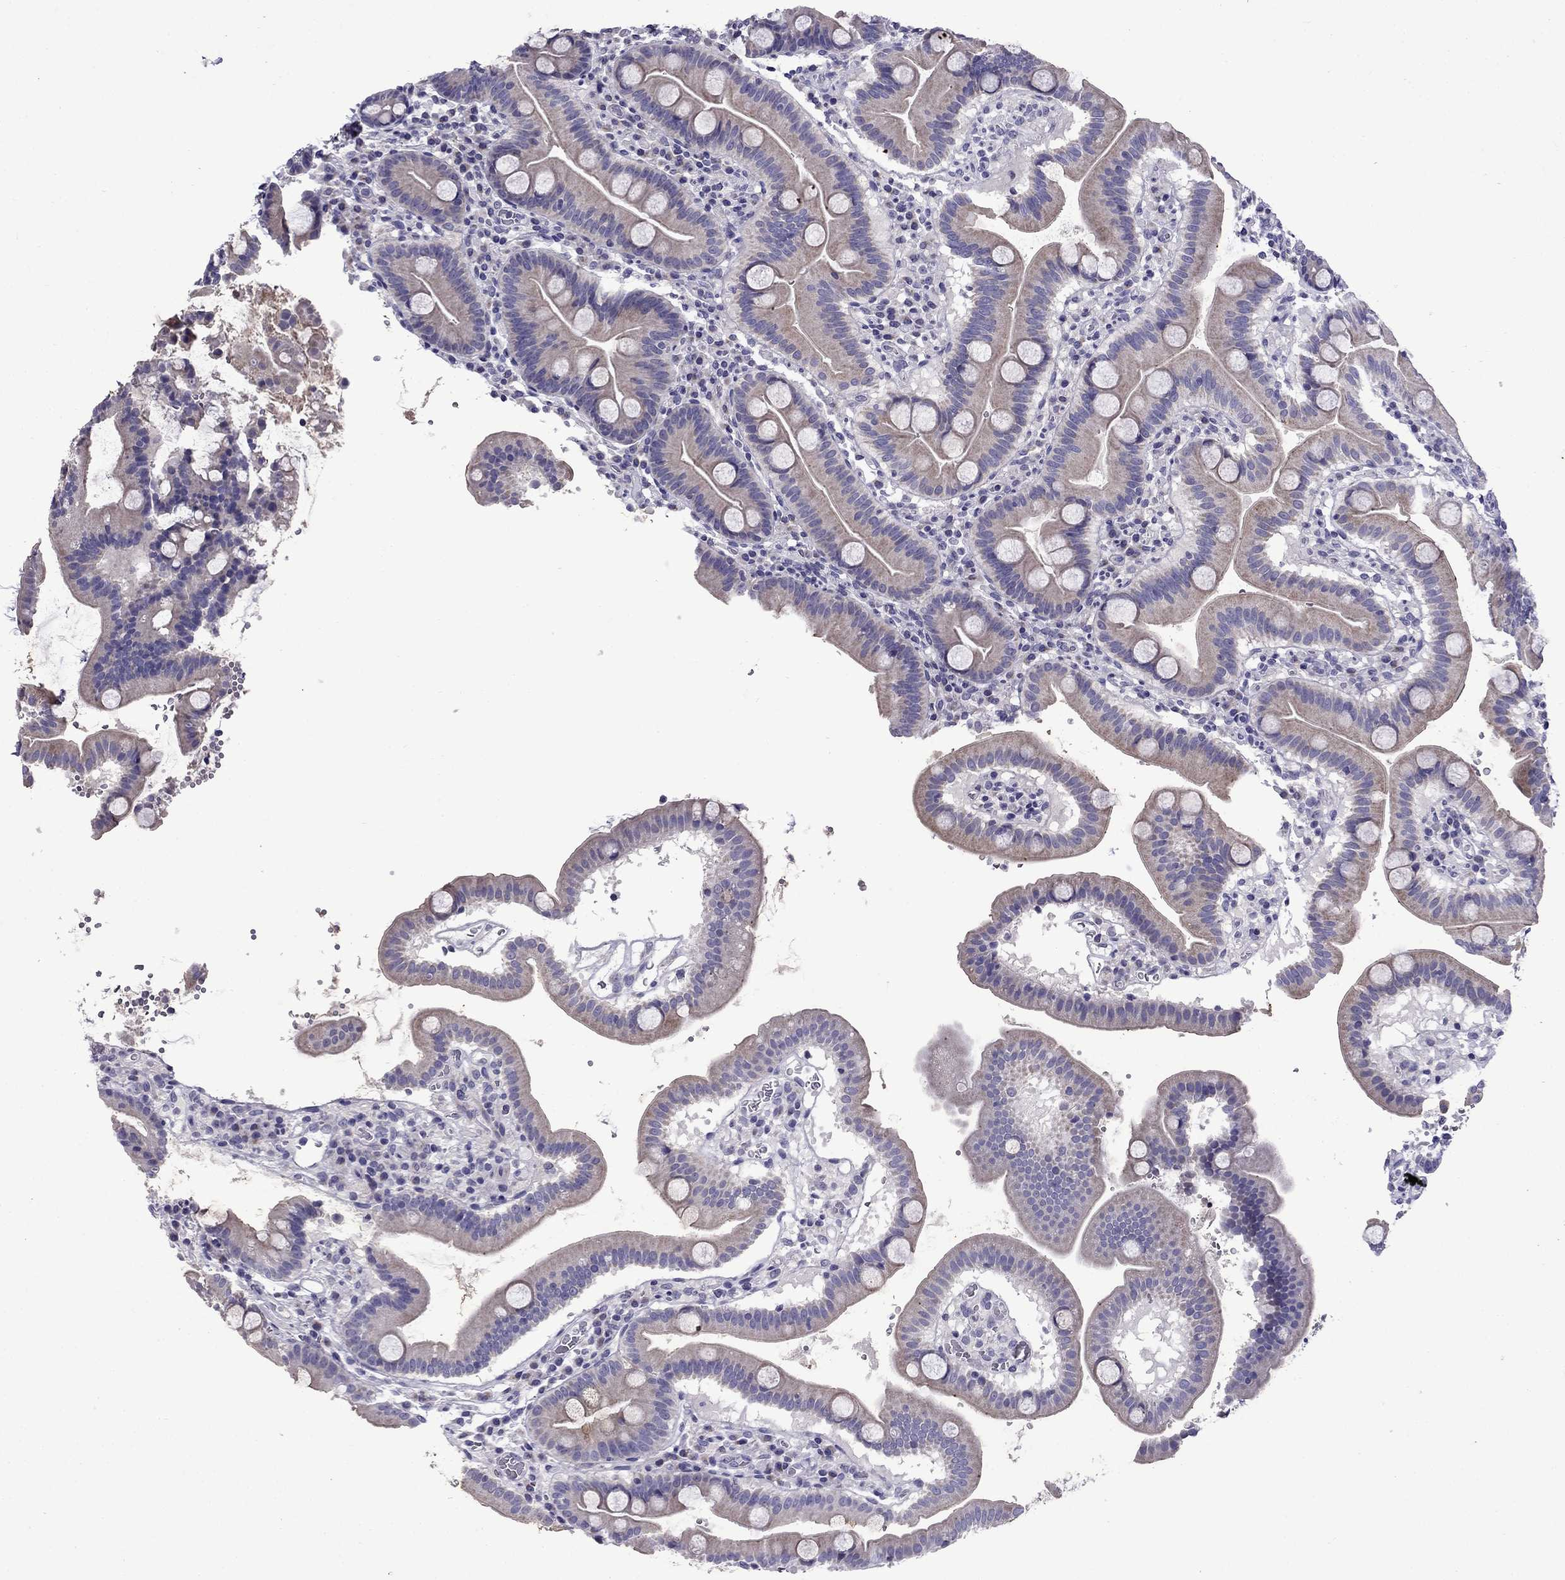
{"staining": {"intensity": "weak", "quantity": "25%-75%", "location": "cytoplasmic/membranous"}, "tissue": "duodenum", "cell_type": "Glandular cells", "image_type": "normal", "snomed": [{"axis": "morphology", "description": "Normal tissue, NOS"}, {"axis": "topography", "description": "Duodenum"}], "caption": "Glandular cells demonstrate low levels of weak cytoplasmic/membranous staining in approximately 25%-75% of cells in unremarkable human duodenum.", "gene": "OXCT2", "patient": {"sex": "male", "age": 59}}